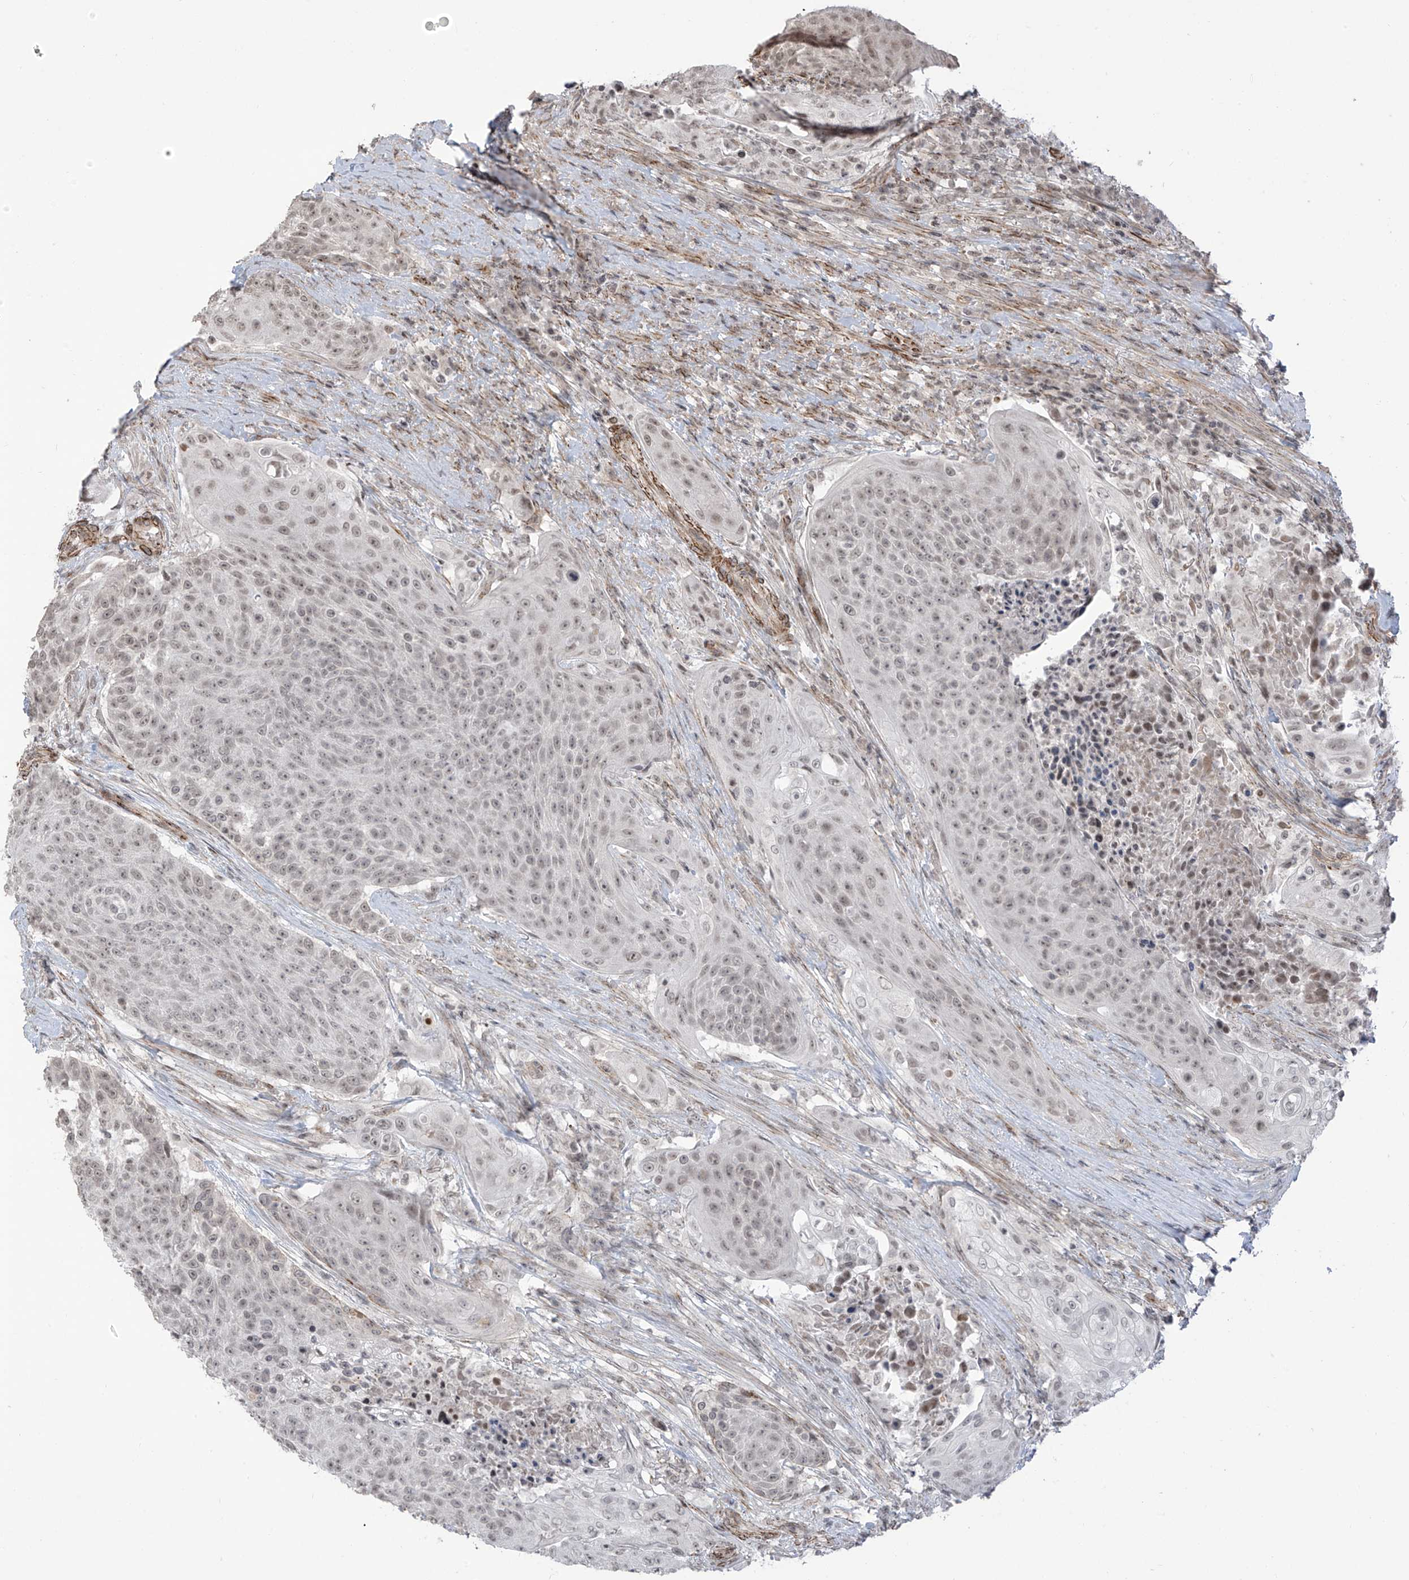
{"staining": {"intensity": "weak", "quantity": ">75%", "location": "nuclear"}, "tissue": "urothelial cancer", "cell_type": "Tumor cells", "image_type": "cancer", "snomed": [{"axis": "morphology", "description": "Urothelial carcinoma, High grade"}, {"axis": "topography", "description": "Urinary bladder"}], "caption": "Immunohistochemistry image of human urothelial cancer stained for a protein (brown), which reveals low levels of weak nuclear positivity in approximately >75% of tumor cells.", "gene": "METAP1D", "patient": {"sex": "female", "age": 63}}